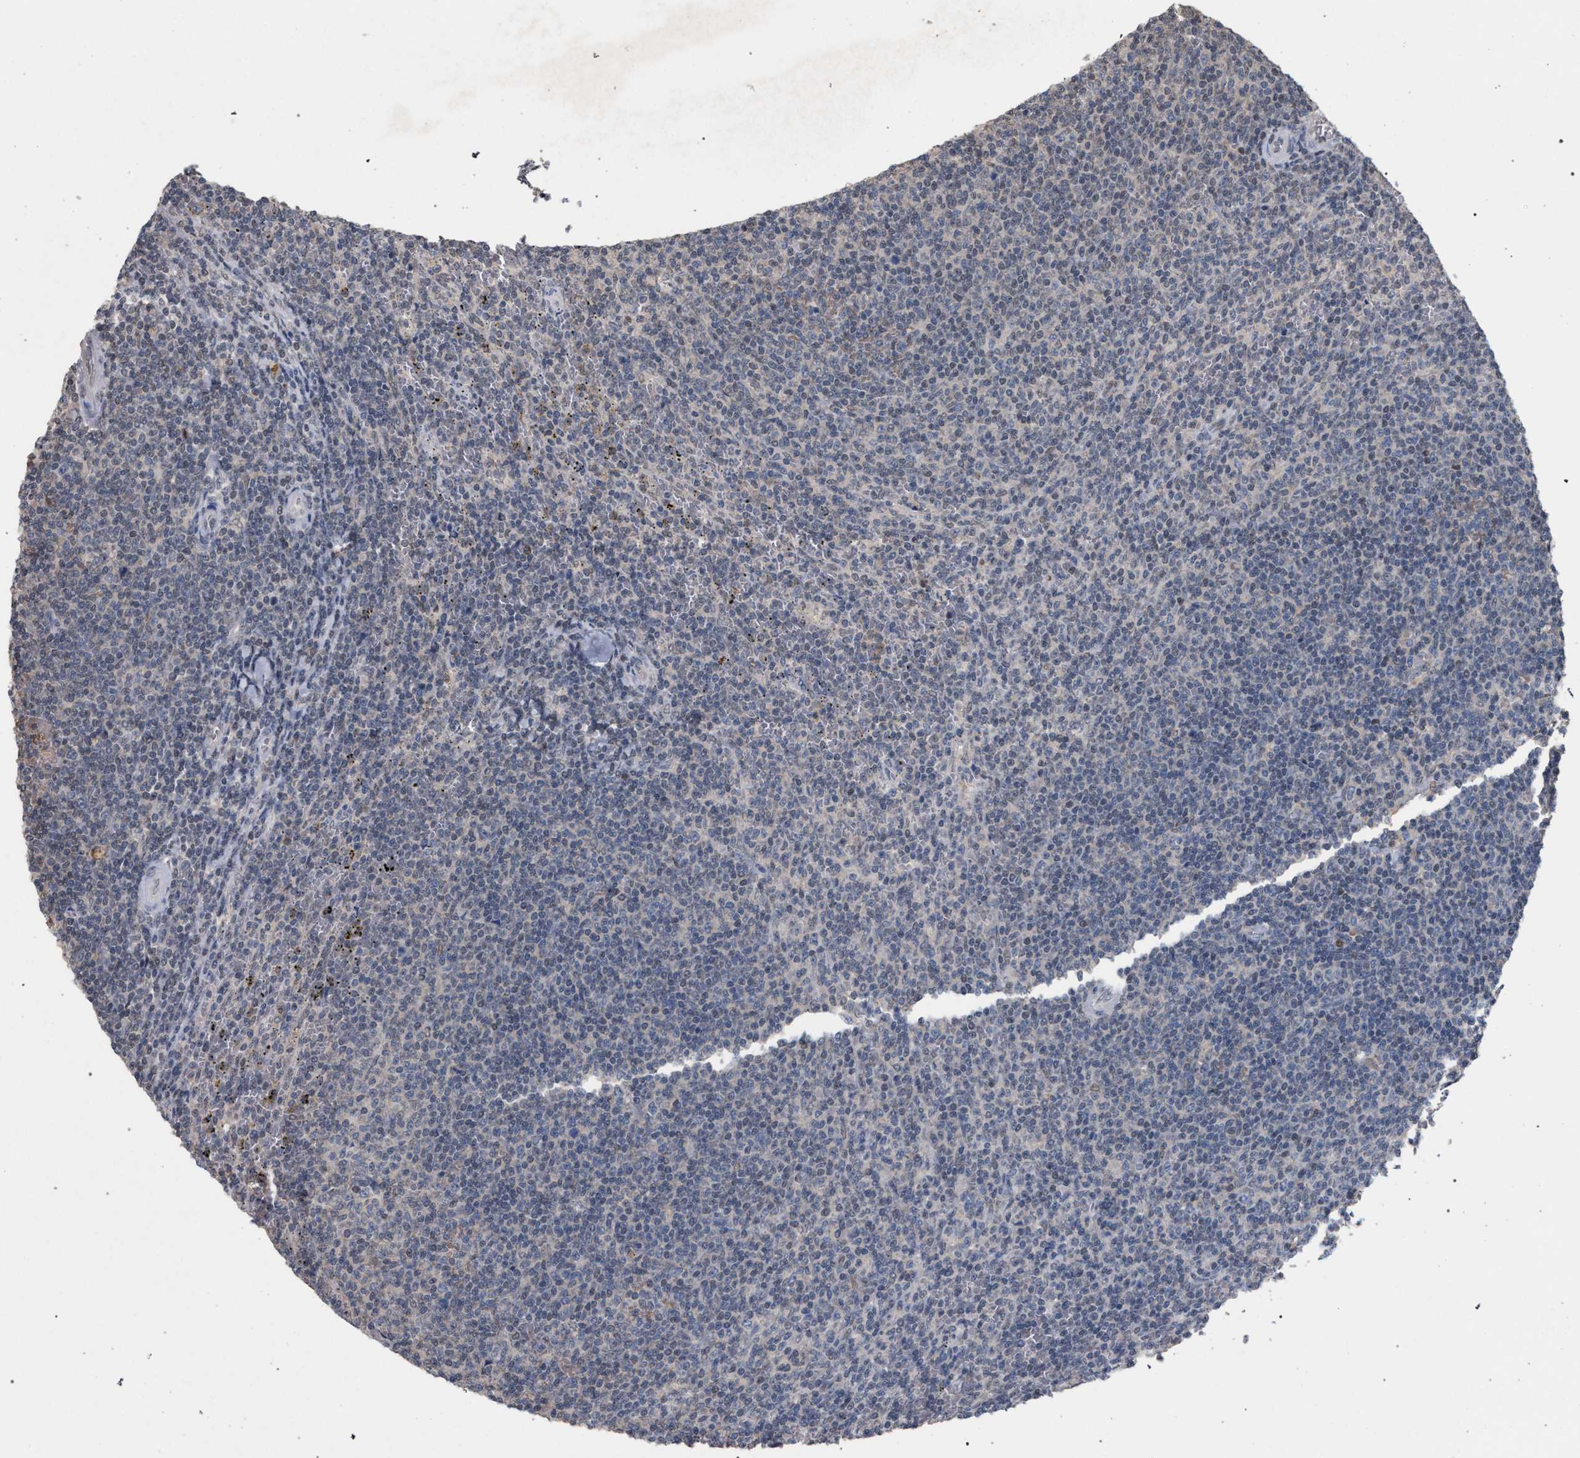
{"staining": {"intensity": "negative", "quantity": "none", "location": "none"}, "tissue": "lymphoma", "cell_type": "Tumor cells", "image_type": "cancer", "snomed": [{"axis": "morphology", "description": "Malignant lymphoma, non-Hodgkin's type, Low grade"}, {"axis": "topography", "description": "Spleen"}], "caption": "Immunohistochemistry (IHC) image of human malignant lymphoma, non-Hodgkin's type (low-grade) stained for a protein (brown), which exhibits no expression in tumor cells.", "gene": "TECPR1", "patient": {"sex": "female", "age": 50}}